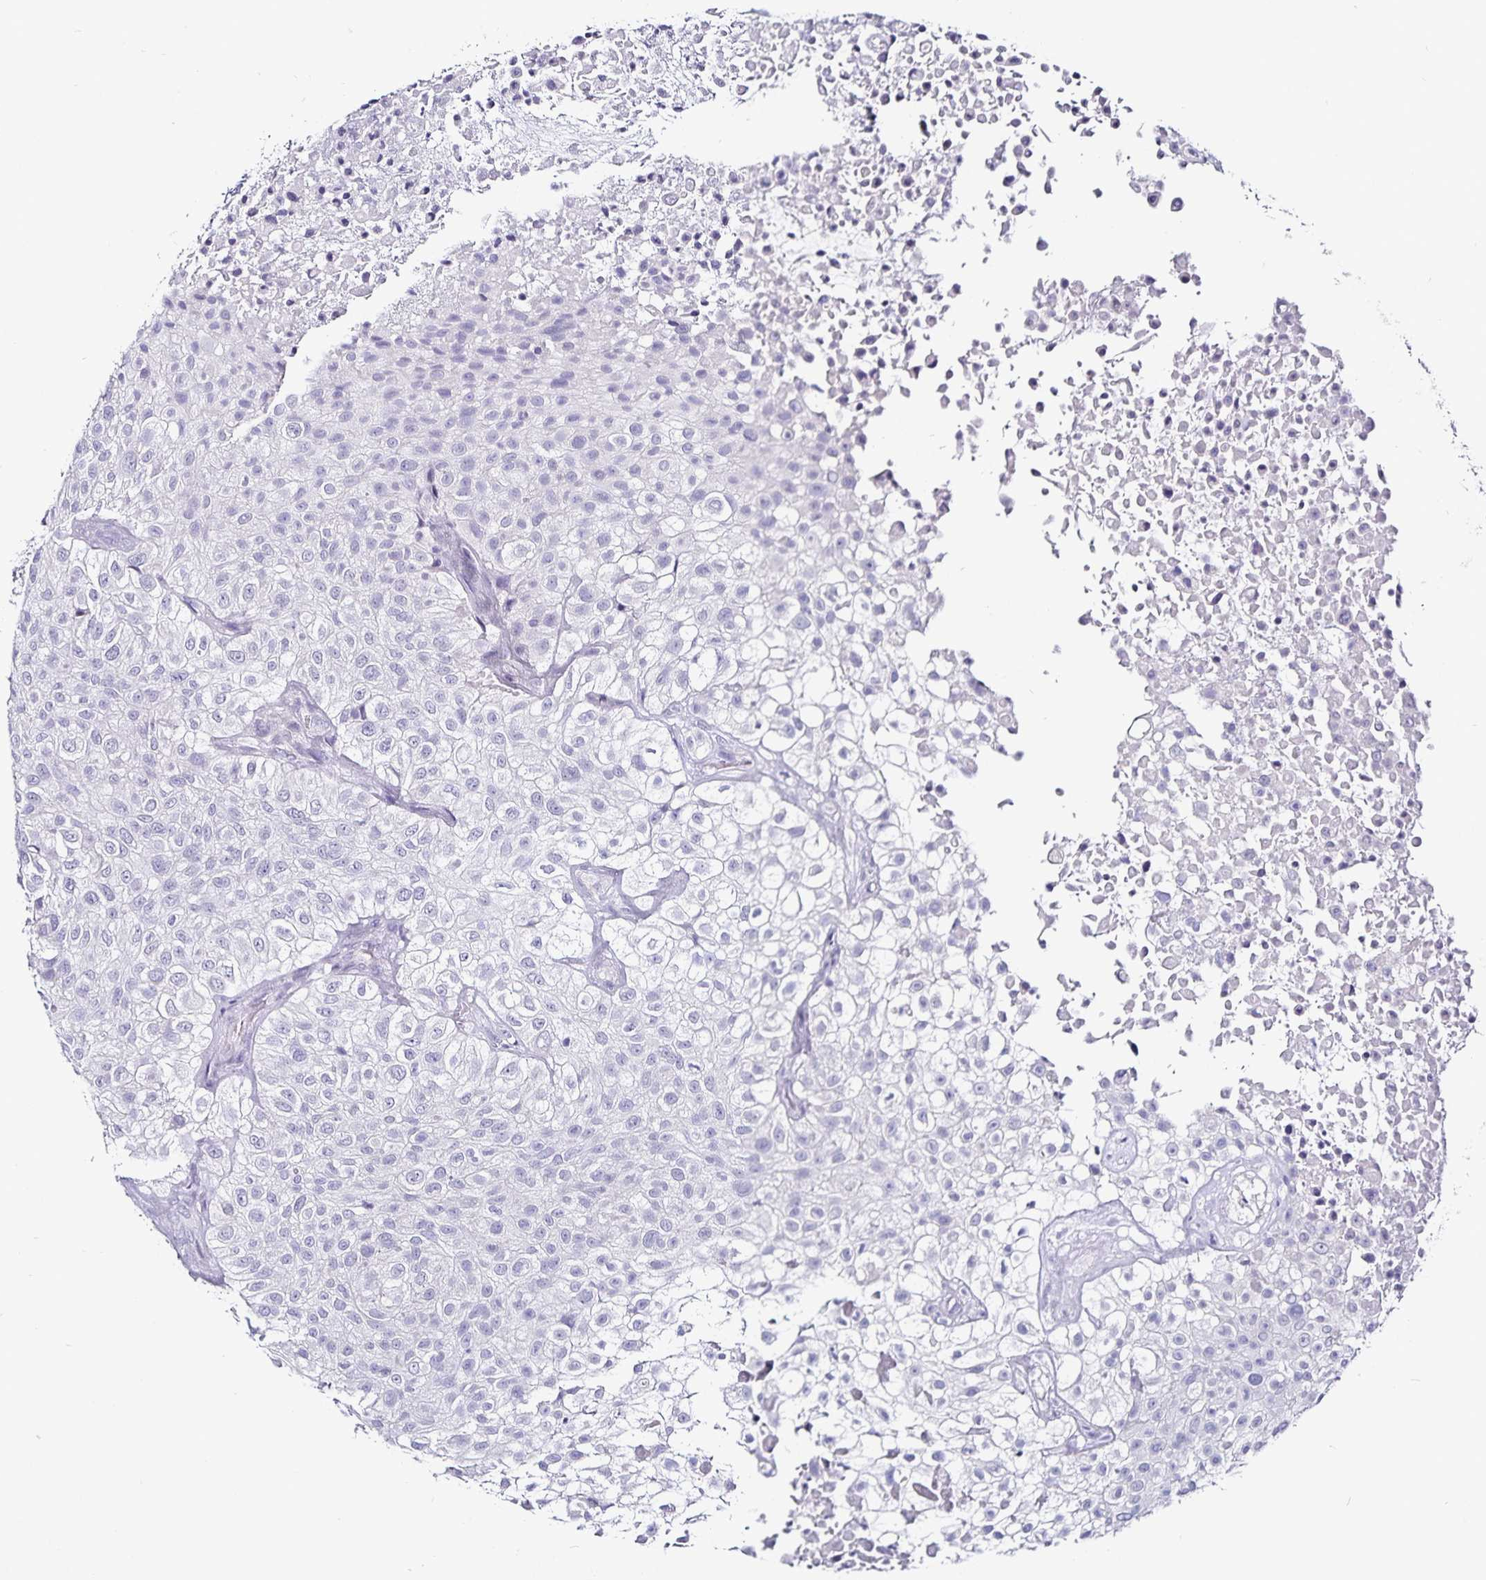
{"staining": {"intensity": "negative", "quantity": "none", "location": "none"}, "tissue": "urothelial cancer", "cell_type": "Tumor cells", "image_type": "cancer", "snomed": [{"axis": "morphology", "description": "Urothelial carcinoma, High grade"}, {"axis": "topography", "description": "Urinary bladder"}], "caption": "Immunohistochemical staining of urothelial cancer reveals no significant positivity in tumor cells.", "gene": "TSPAN7", "patient": {"sex": "male", "age": 56}}